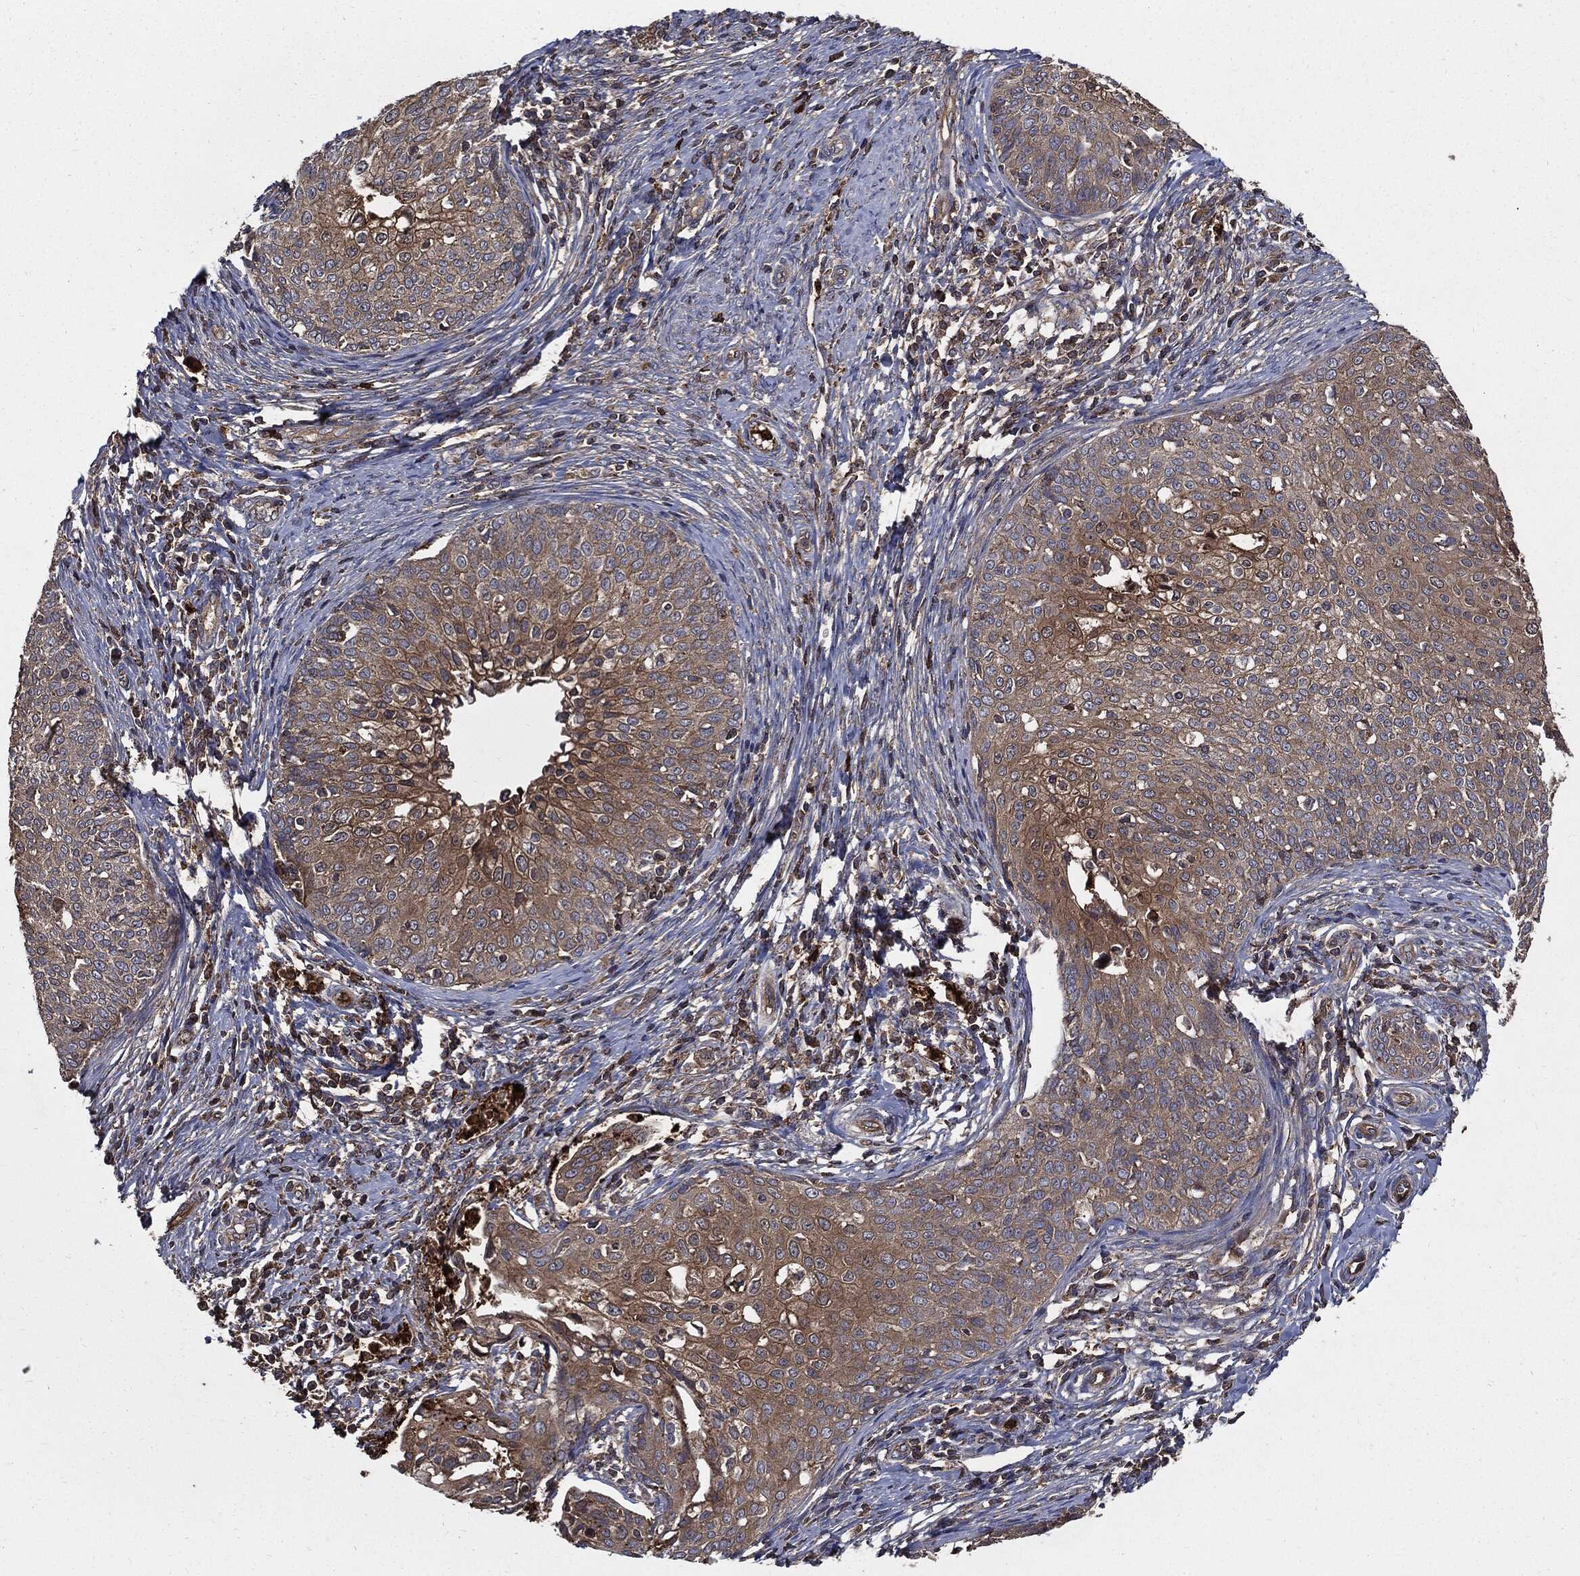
{"staining": {"intensity": "moderate", "quantity": "25%-75%", "location": "cytoplasmic/membranous"}, "tissue": "cervical cancer", "cell_type": "Tumor cells", "image_type": "cancer", "snomed": [{"axis": "morphology", "description": "Squamous cell carcinoma, NOS"}, {"axis": "topography", "description": "Cervix"}], "caption": "Tumor cells display medium levels of moderate cytoplasmic/membranous expression in about 25%-75% of cells in squamous cell carcinoma (cervical).", "gene": "PDCD6IP", "patient": {"sex": "female", "age": 51}}